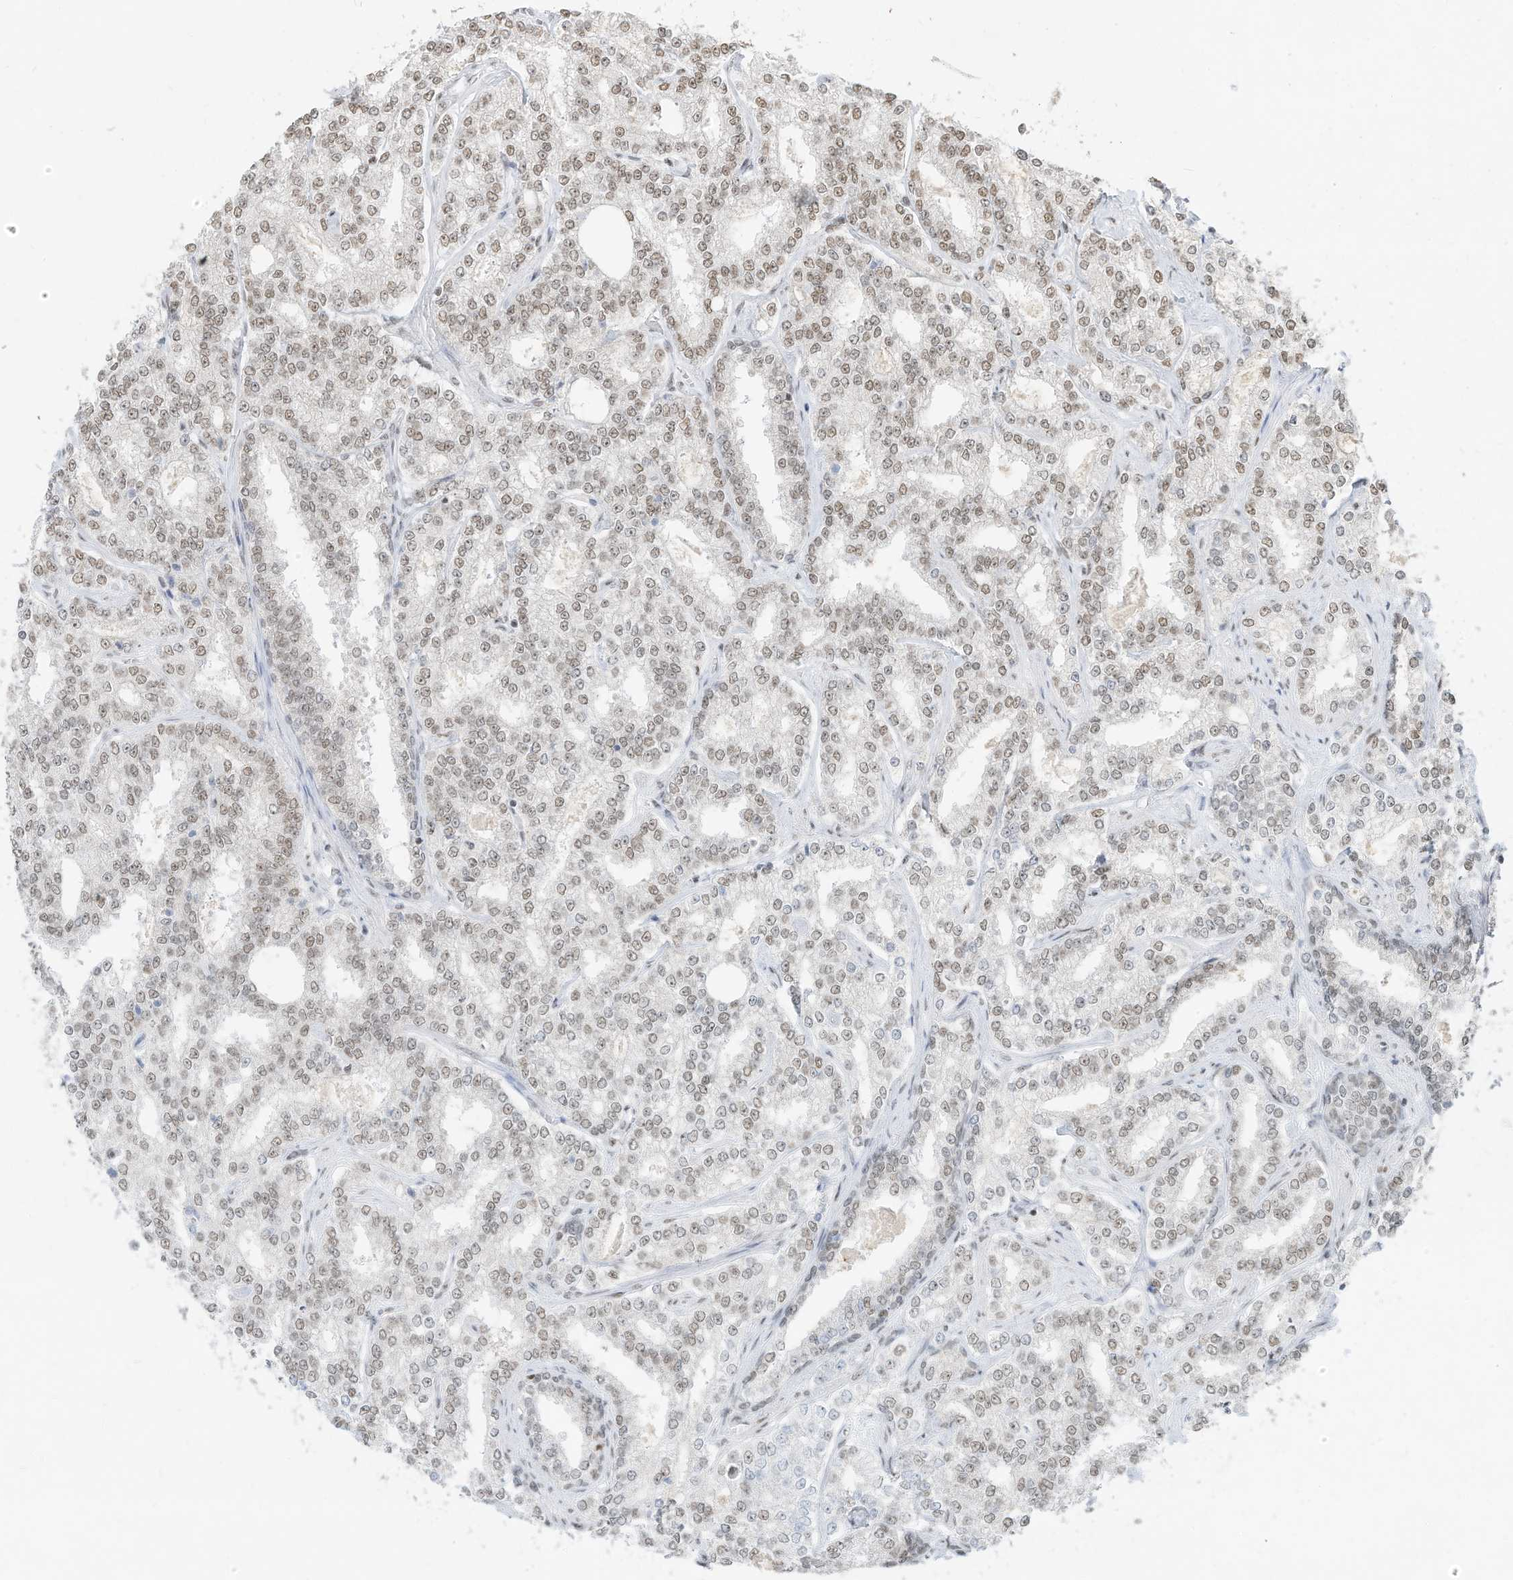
{"staining": {"intensity": "weak", "quantity": ">75%", "location": "nuclear"}, "tissue": "prostate cancer", "cell_type": "Tumor cells", "image_type": "cancer", "snomed": [{"axis": "morphology", "description": "Normal tissue, NOS"}, {"axis": "morphology", "description": "Adenocarcinoma, High grade"}, {"axis": "topography", "description": "Prostate"}], "caption": "An immunohistochemistry histopathology image of neoplastic tissue is shown. Protein staining in brown shows weak nuclear positivity in prostate high-grade adenocarcinoma within tumor cells. The protein of interest is shown in brown color, while the nuclei are stained blue.", "gene": "NHSL1", "patient": {"sex": "male", "age": 83}}